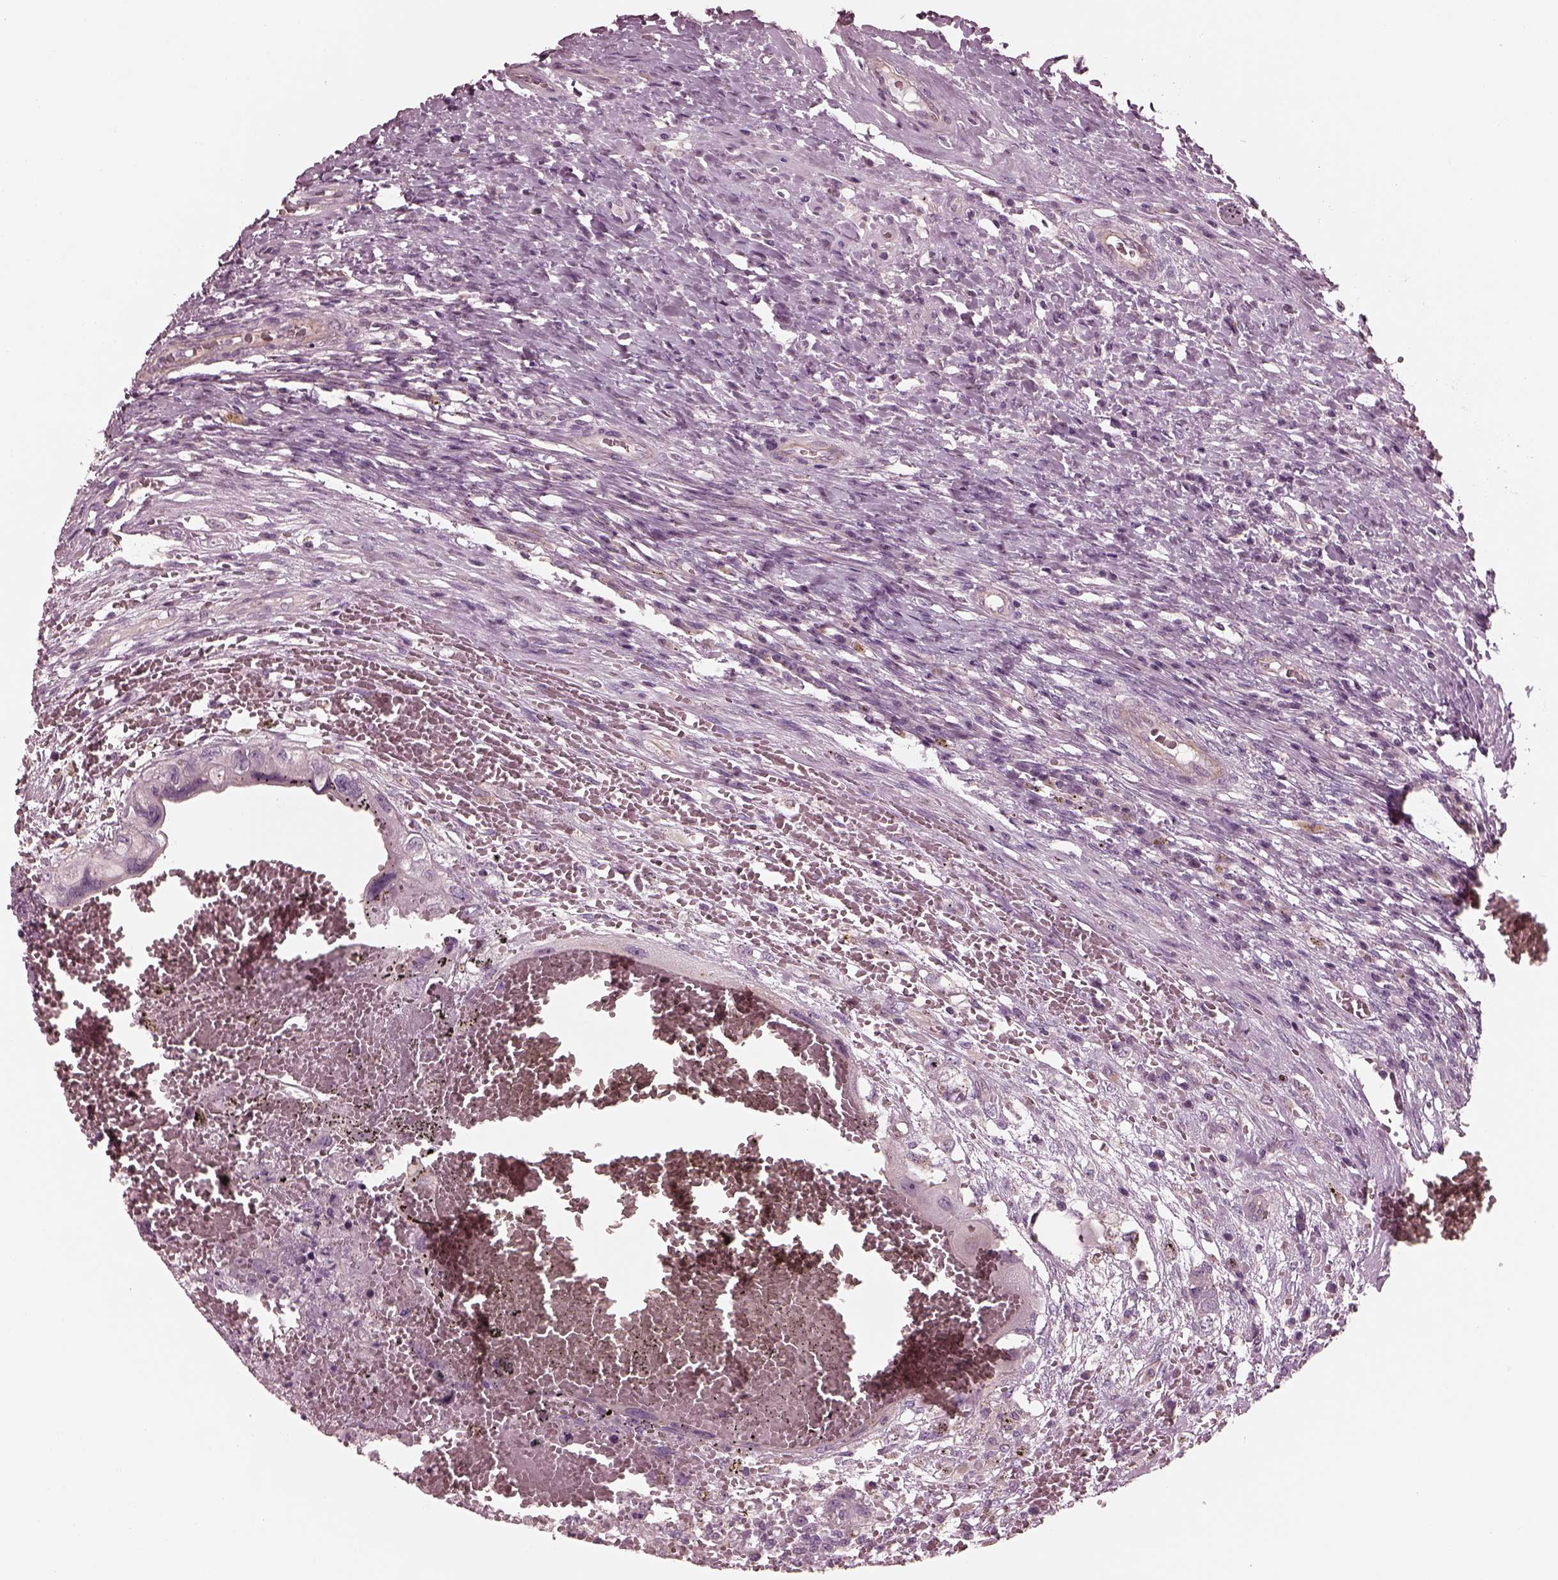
{"staining": {"intensity": "negative", "quantity": "none", "location": "none"}, "tissue": "testis cancer", "cell_type": "Tumor cells", "image_type": "cancer", "snomed": [{"axis": "morphology", "description": "Carcinoma, Embryonal, NOS"}, {"axis": "topography", "description": "Testis"}], "caption": "Immunohistochemistry photomicrograph of neoplastic tissue: human testis cancer stained with DAB displays no significant protein expression in tumor cells.", "gene": "KIF6", "patient": {"sex": "male", "age": 26}}